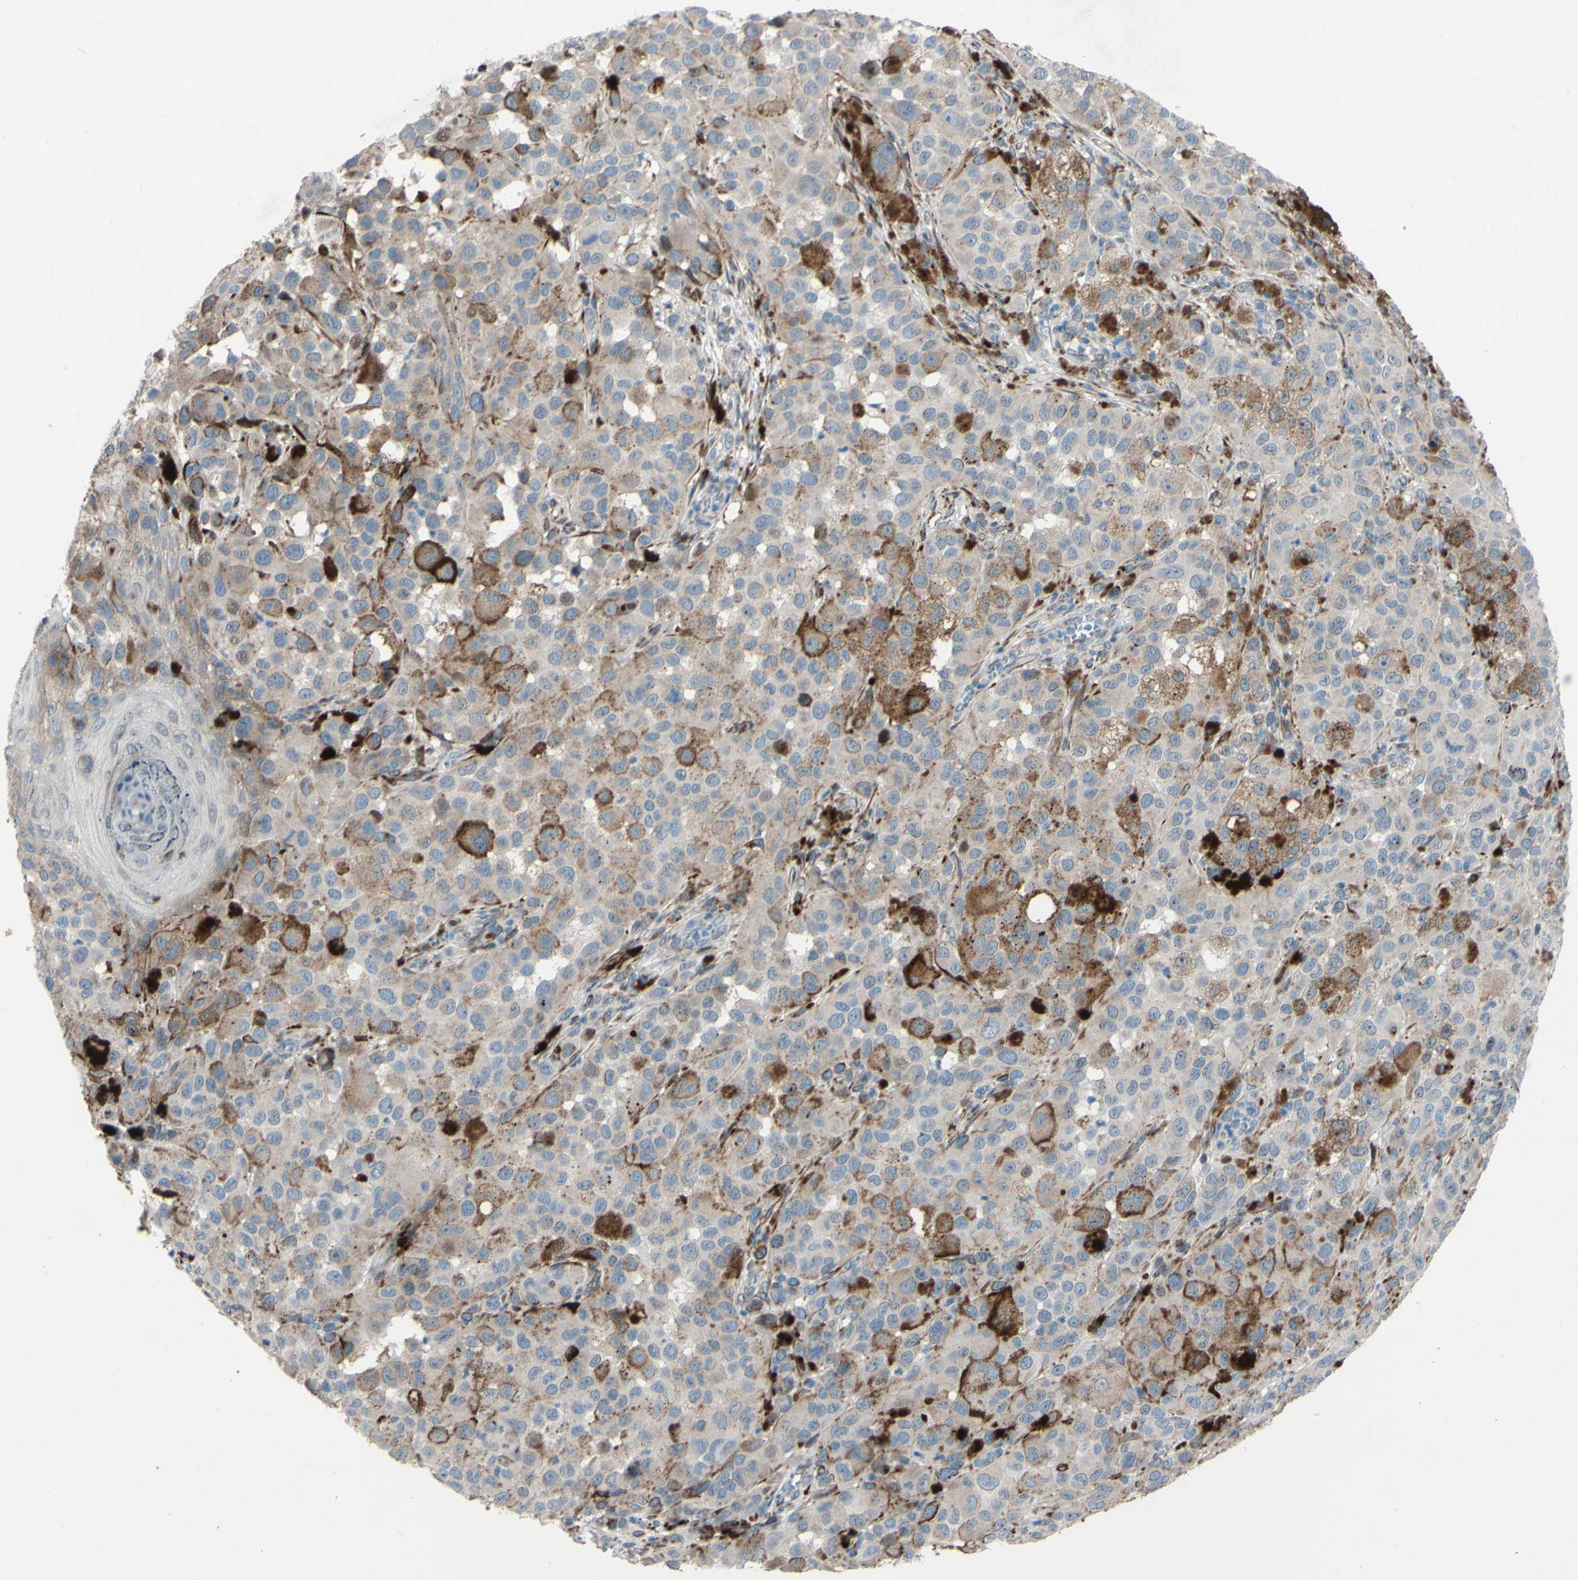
{"staining": {"intensity": "moderate", "quantity": "25%-75%", "location": "cytoplasmic/membranous"}, "tissue": "melanoma", "cell_type": "Tumor cells", "image_type": "cancer", "snomed": [{"axis": "morphology", "description": "Malignant melanoma, NOS"}, {"axis": "topography", "description": "Skin"}], "caption": "Melanoma stained with IHC reveals moderate cytoplasmic/membranous expression in about 25%-75% of tumor cells.", "gene": "CDCP1", "patient": {"sex": "male", "age": 96}}